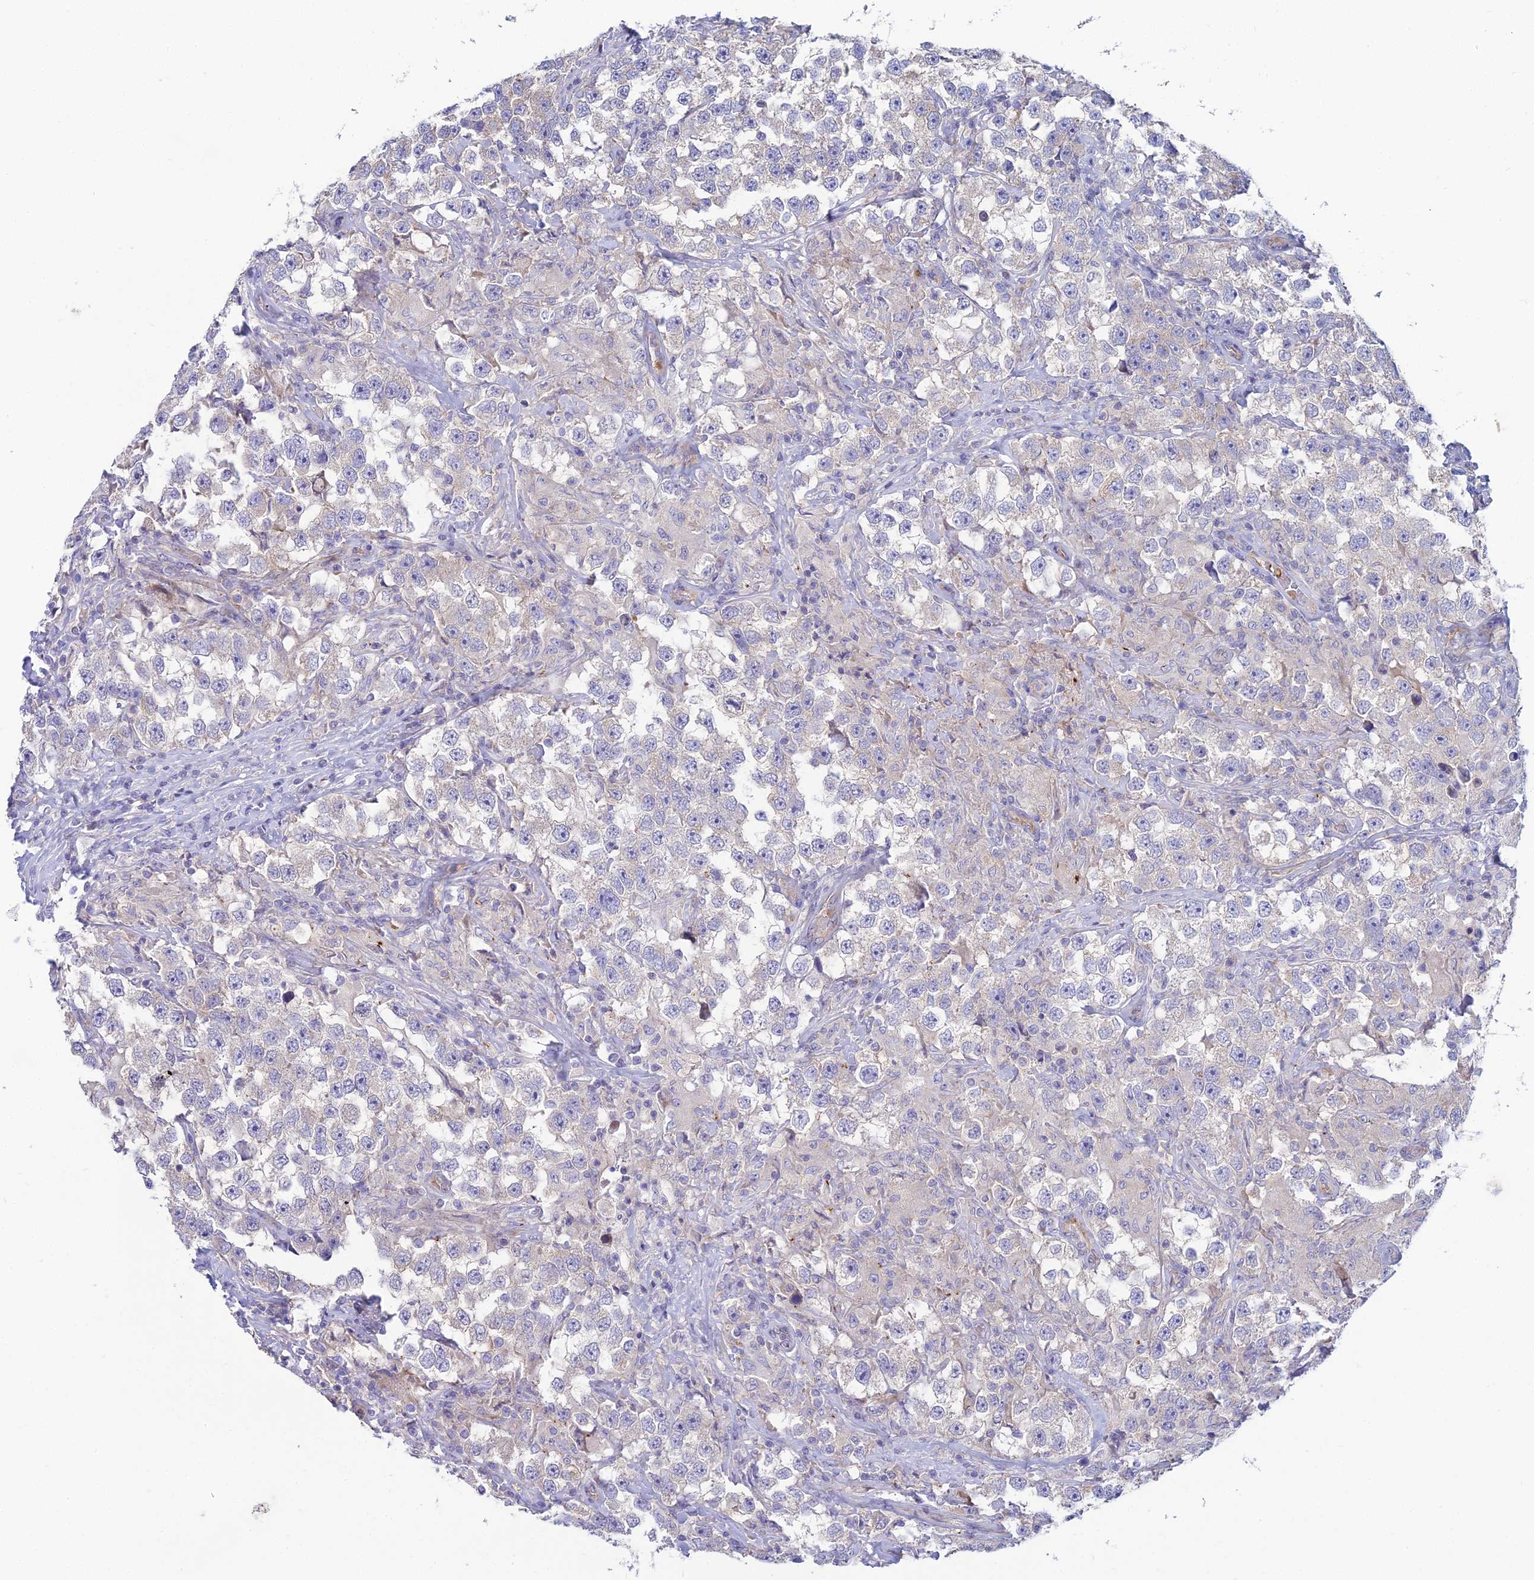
{"staining": {"intensity": "negative", "quantity": "none", "location": "none"}, "tissue": "testis cancer", "cell_type": "Tumor cells", "image_type": "cancer", "snomed": [{"axis": "morphology", "description": "Seminoma, NOS"}, {"axis": "topography", "description": "Testis"}], "caption": "Immunohistochemical staining of human testis cancer exhibits no significant staining in tumor cells.", "gene": "ZNF564", "patient": {"sex": "male", "age": 46}}